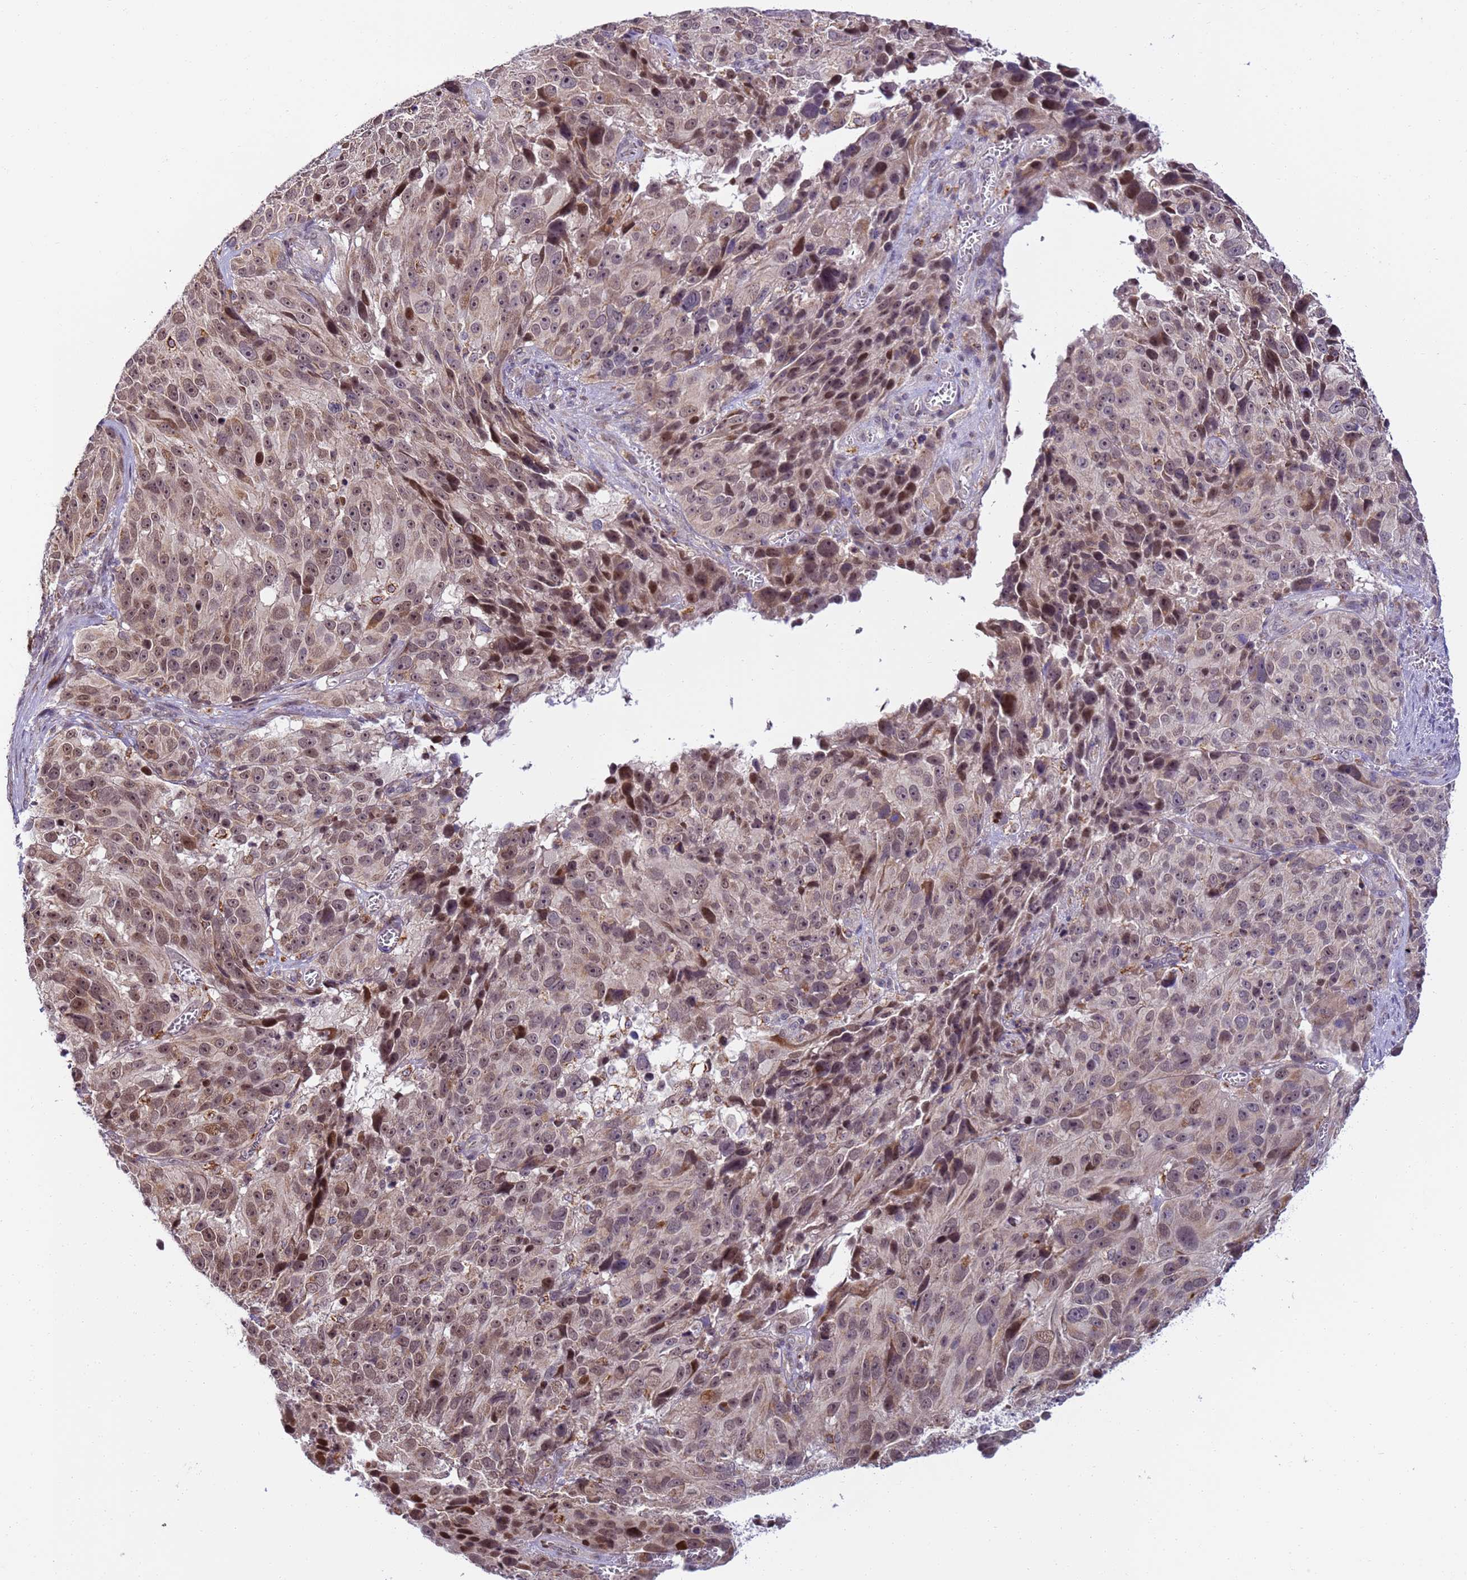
{"staining": {"intensity": "weak", "quantity": ">75%", "location": "cytoplasmic/membranous,nuclear"}, "tissue": "melanoma", "cell_type": "Tumor cells", "image_type": "cancer", "snomed": [{"axis": "morphology", "description": "Malignant melanoma, NOS"}, {"axis": "topography", "description": "Skin"}], "caption": "Protein staining exhibits weak cytoplasmic/membranous and nuclear staining in about >75% of tumor cells in melanoma. (IHC, brightfield microscopy, high magnification).", "gene": "RAPGEF3", "patient": {"sex": "male", "age": 84}}